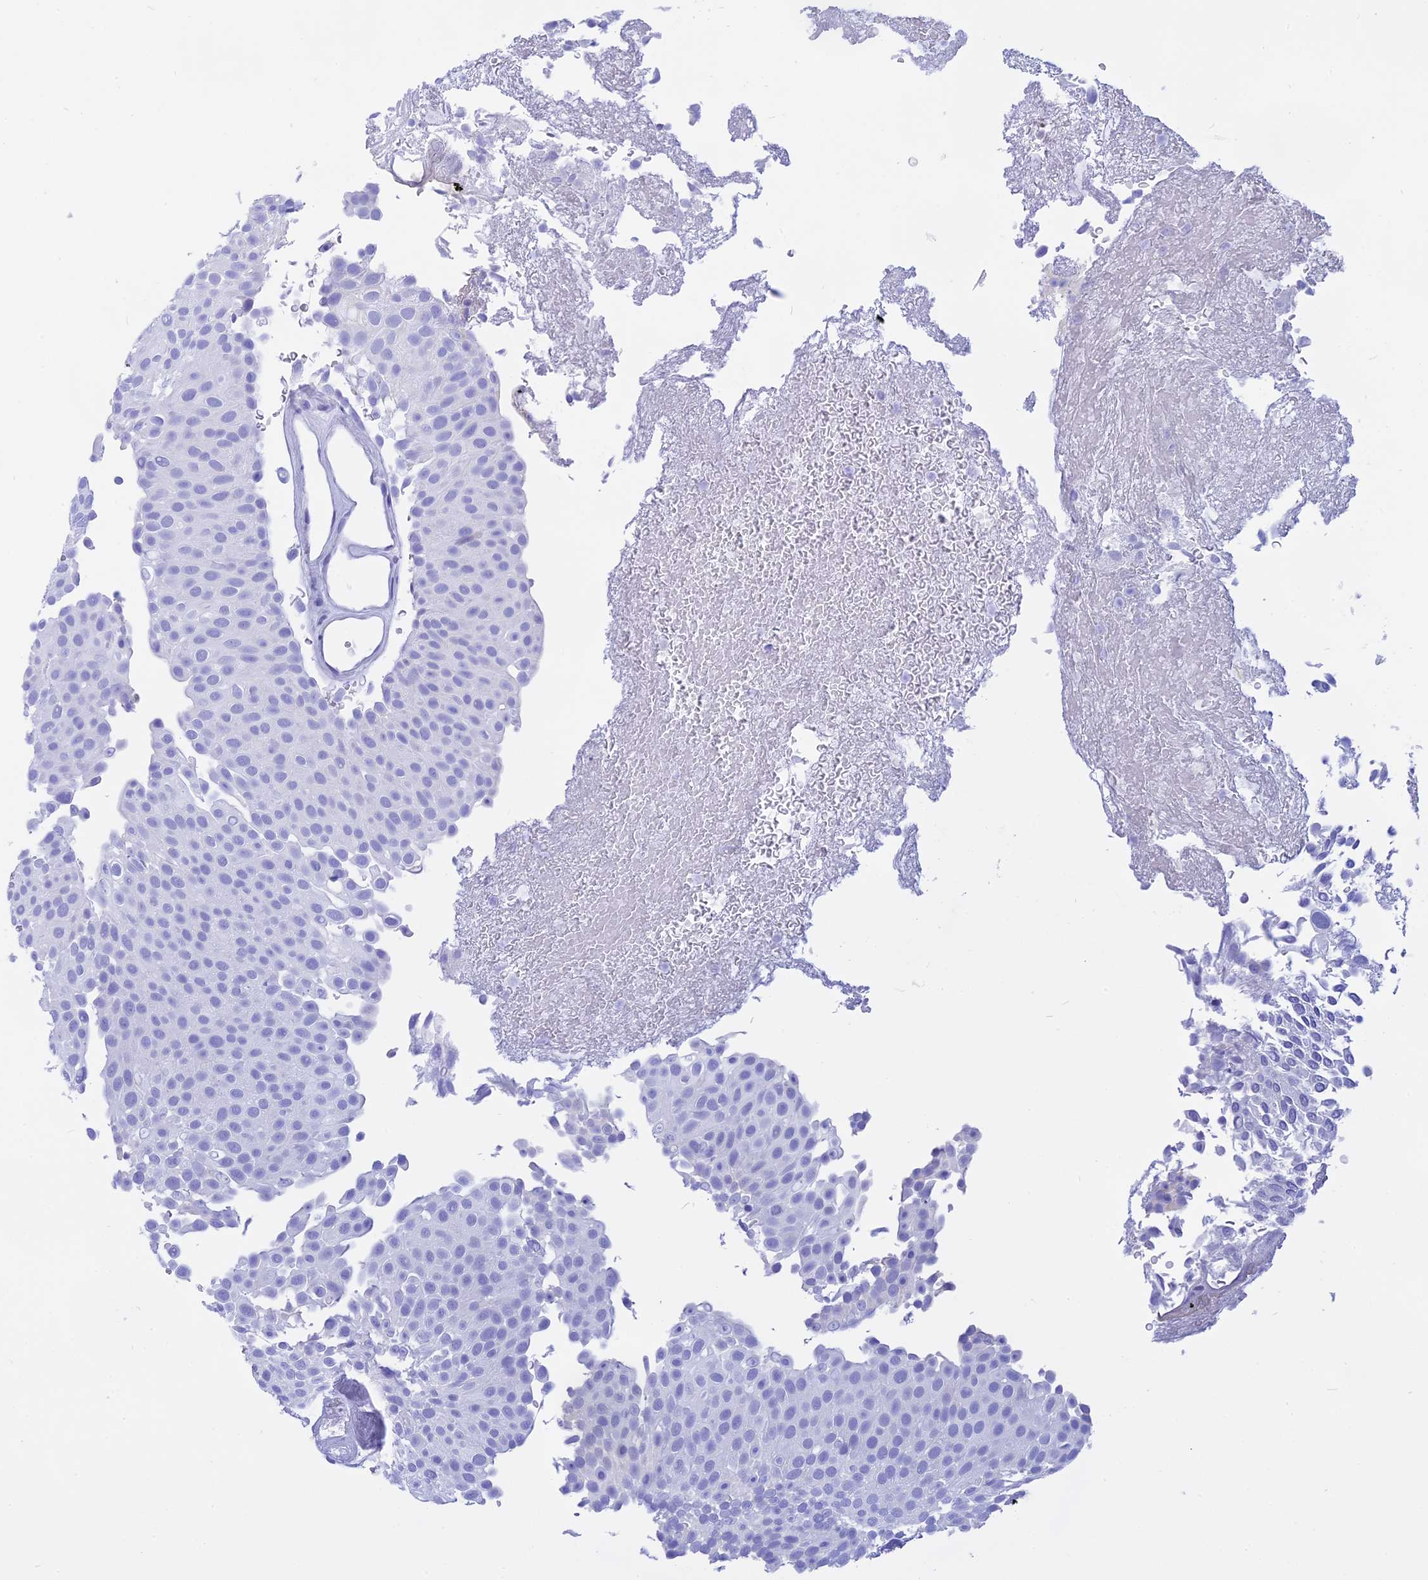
{"staining": {"intensity": "negative", "quantity": "none", "location": "none"}, "tissue": "urothelial cancer", "cell_type": "Tumor cells", "image_type": "cancer", "snomed": [{"axis": "morphology", "description": "Urothelial carcinoma, Low grade"}, {"axis": "topography", "description": "Urinary bladder"}], "caption": "Immunohistochemistry histopathology image of urothelial cancer stained for a protein (brown), which demonstrates no positivity in tumor cells.", "gene": "ISCA1", "patient": {"sex": "male", "age": 78}}